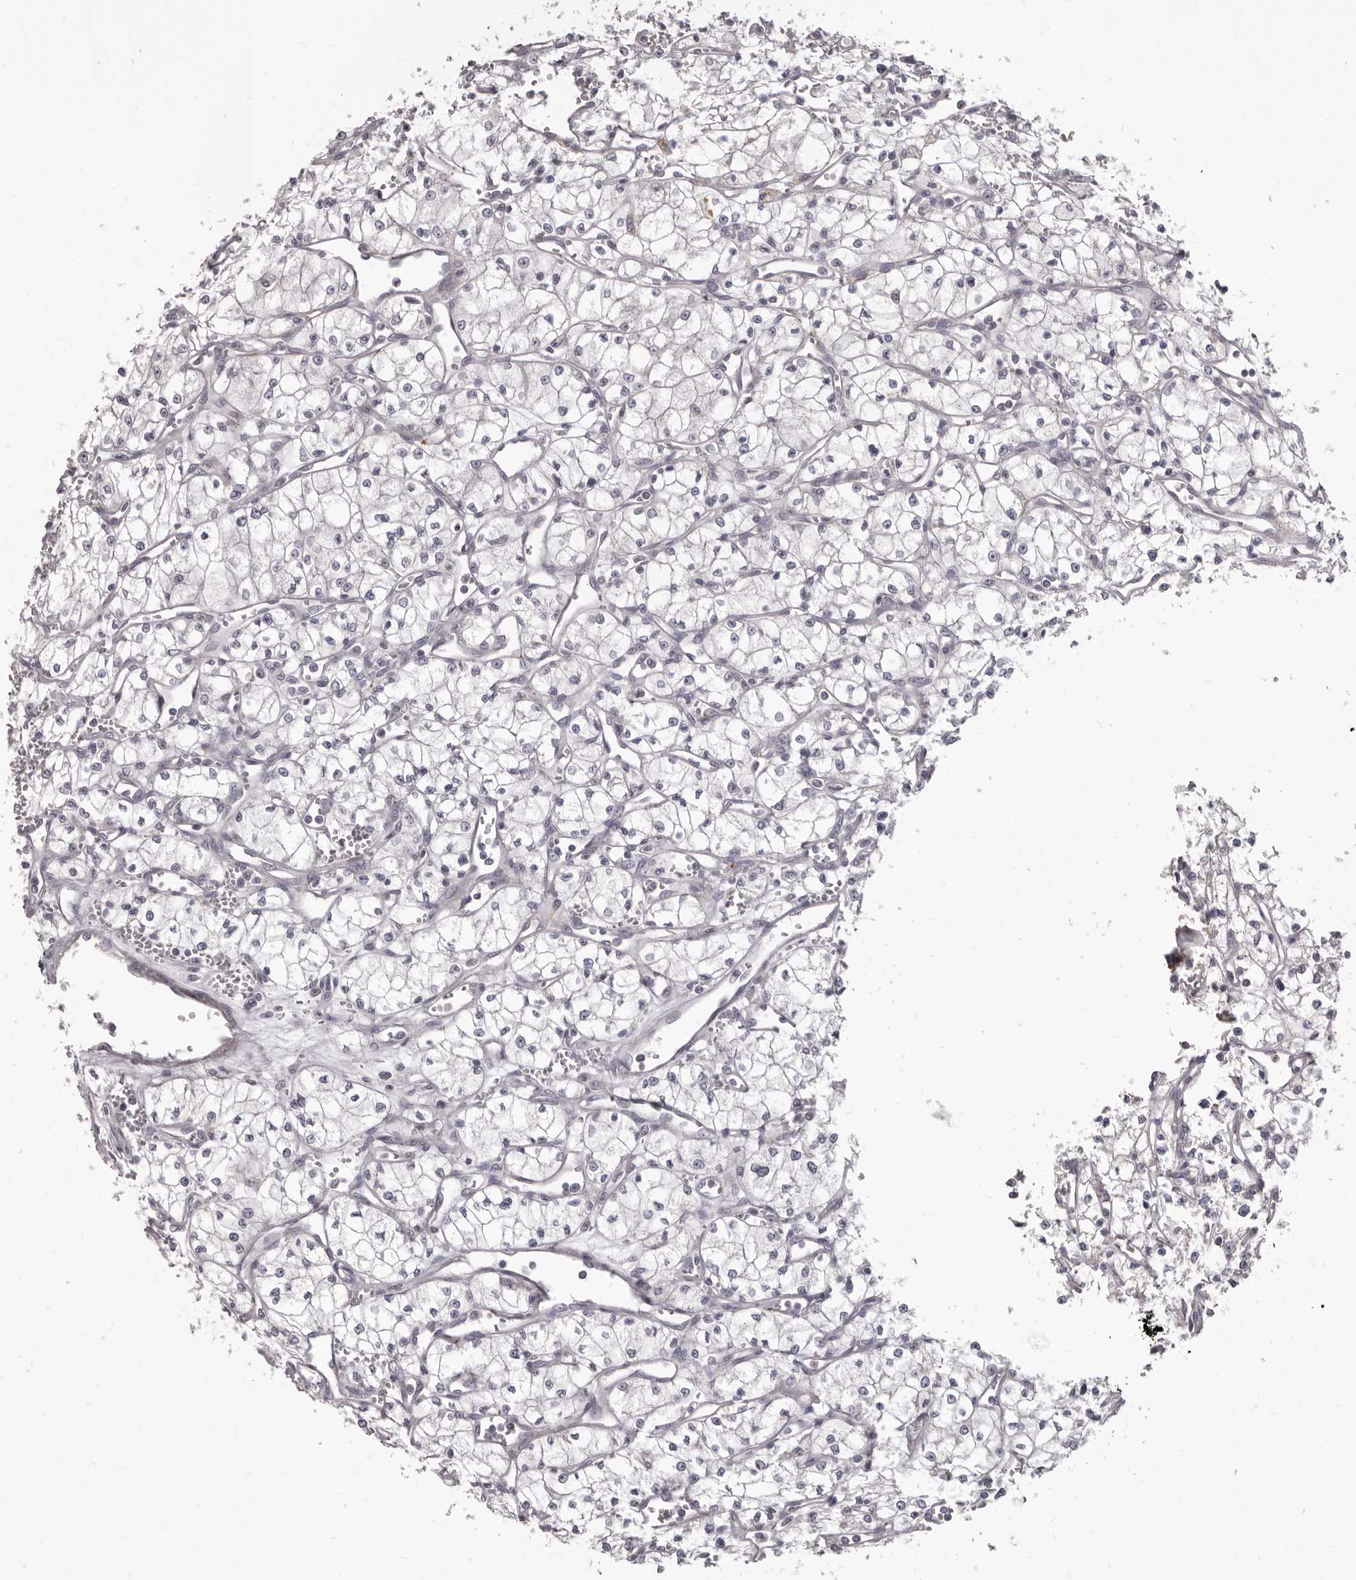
{"staining": {"intensity": "negative", "quantity": "none", "location": "none"}, "tissue": "renal cancer", "cell_type": "Tumor cells", "image_type": "cancer", "snomed": [{"axis": "morphology", "description": "Adenocarcinoma, NOS"}, {"axis": "topography", "description": "Kidney"}], "caption": "IHC image of neoplastic tissue: human renal cancer (adenocarcinoma) stained with DAB exhibits no significant protein positivity in tumor cells.", "gene": "PRMT2", "patient": {"sex": "male", "age": 59}}